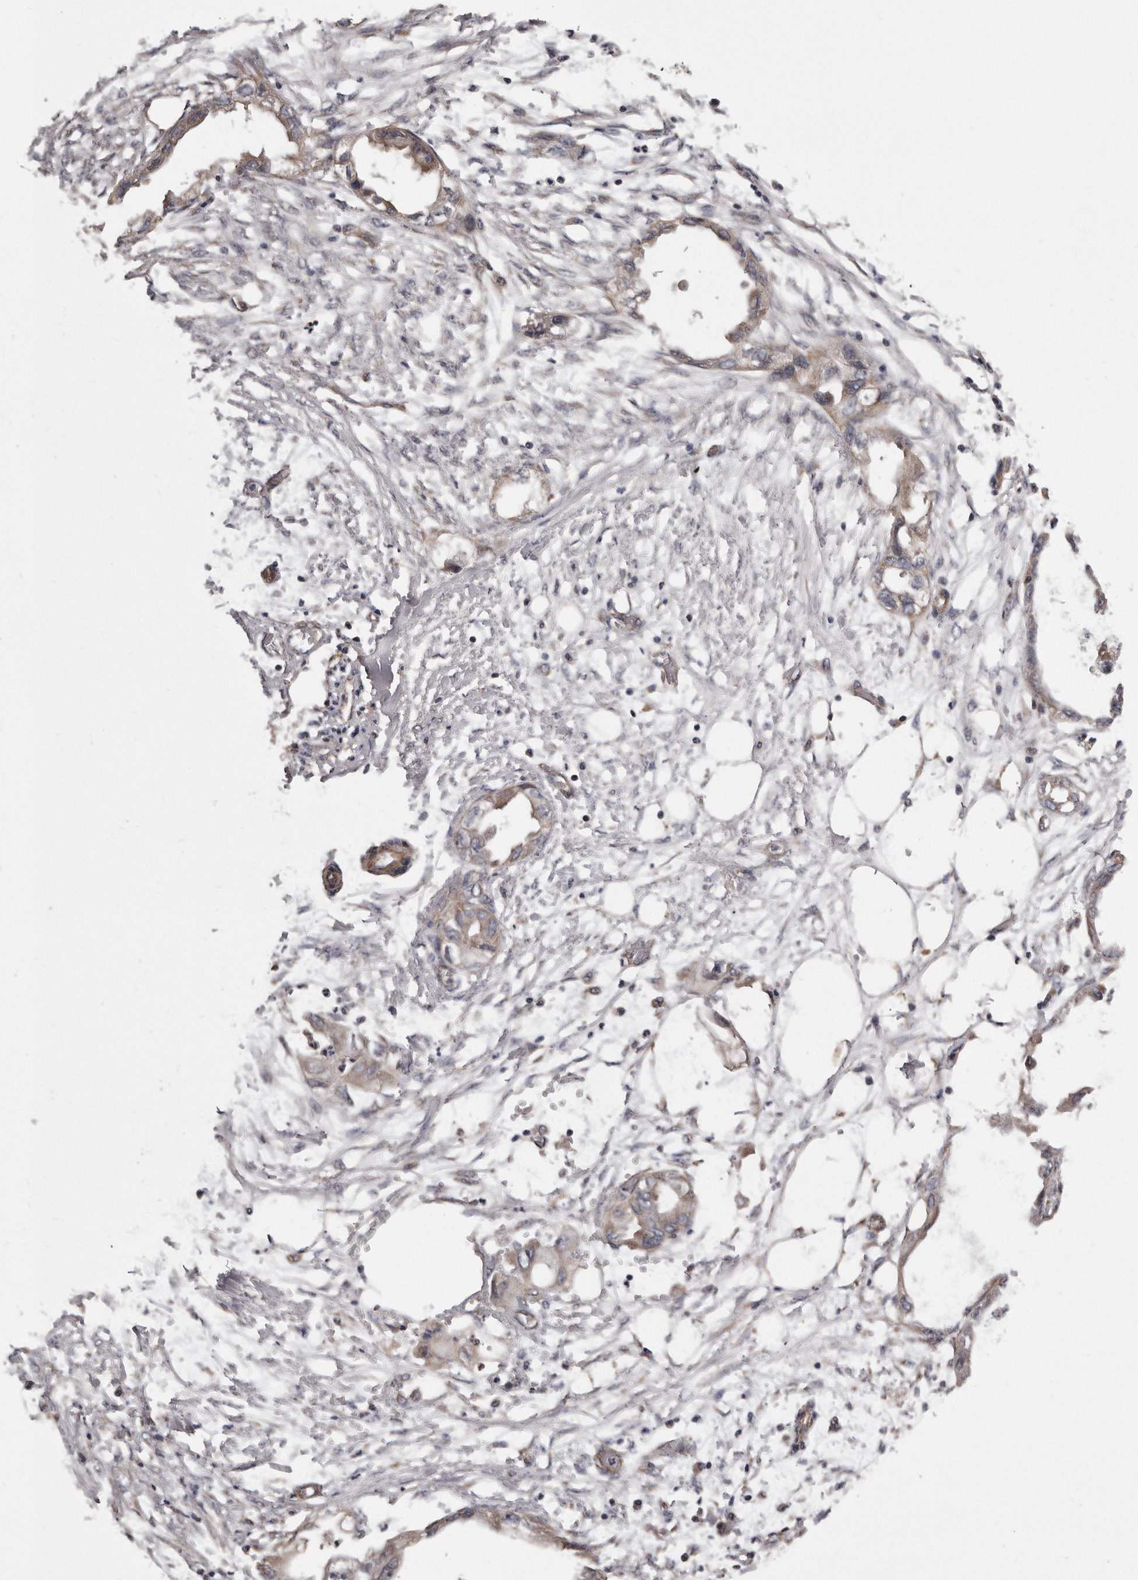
{"staining": {"intensity": "moderate", "quantity": "25%-75%", "location": "cytoplasmic/membranous"}, "tissue": "endometrial cancer", "cell_type": "Tumor cells", "image_type": "cancer", "snomed": [{"axis": "morphology", "description": "Adenocarcinoma, NOS"}, {"axis": "morphology", "description": "Adenocarcinoma, metastatic, NOS"}, {"axis": "topography", "description": "Adipose tissue"}, {"axis": "topography", "description": "Endometrium"}], "caption": "IHC of human endometrial cancer demonstrates medium levels of moderate cytoplasmic/membranous staining in about 25%-75% of tumor cells. The protein of interest is shown in brown color, while the nuclei are stained blue.", "gene": "ARMCX1", "patient": {"sex": "female", "age": 67}}